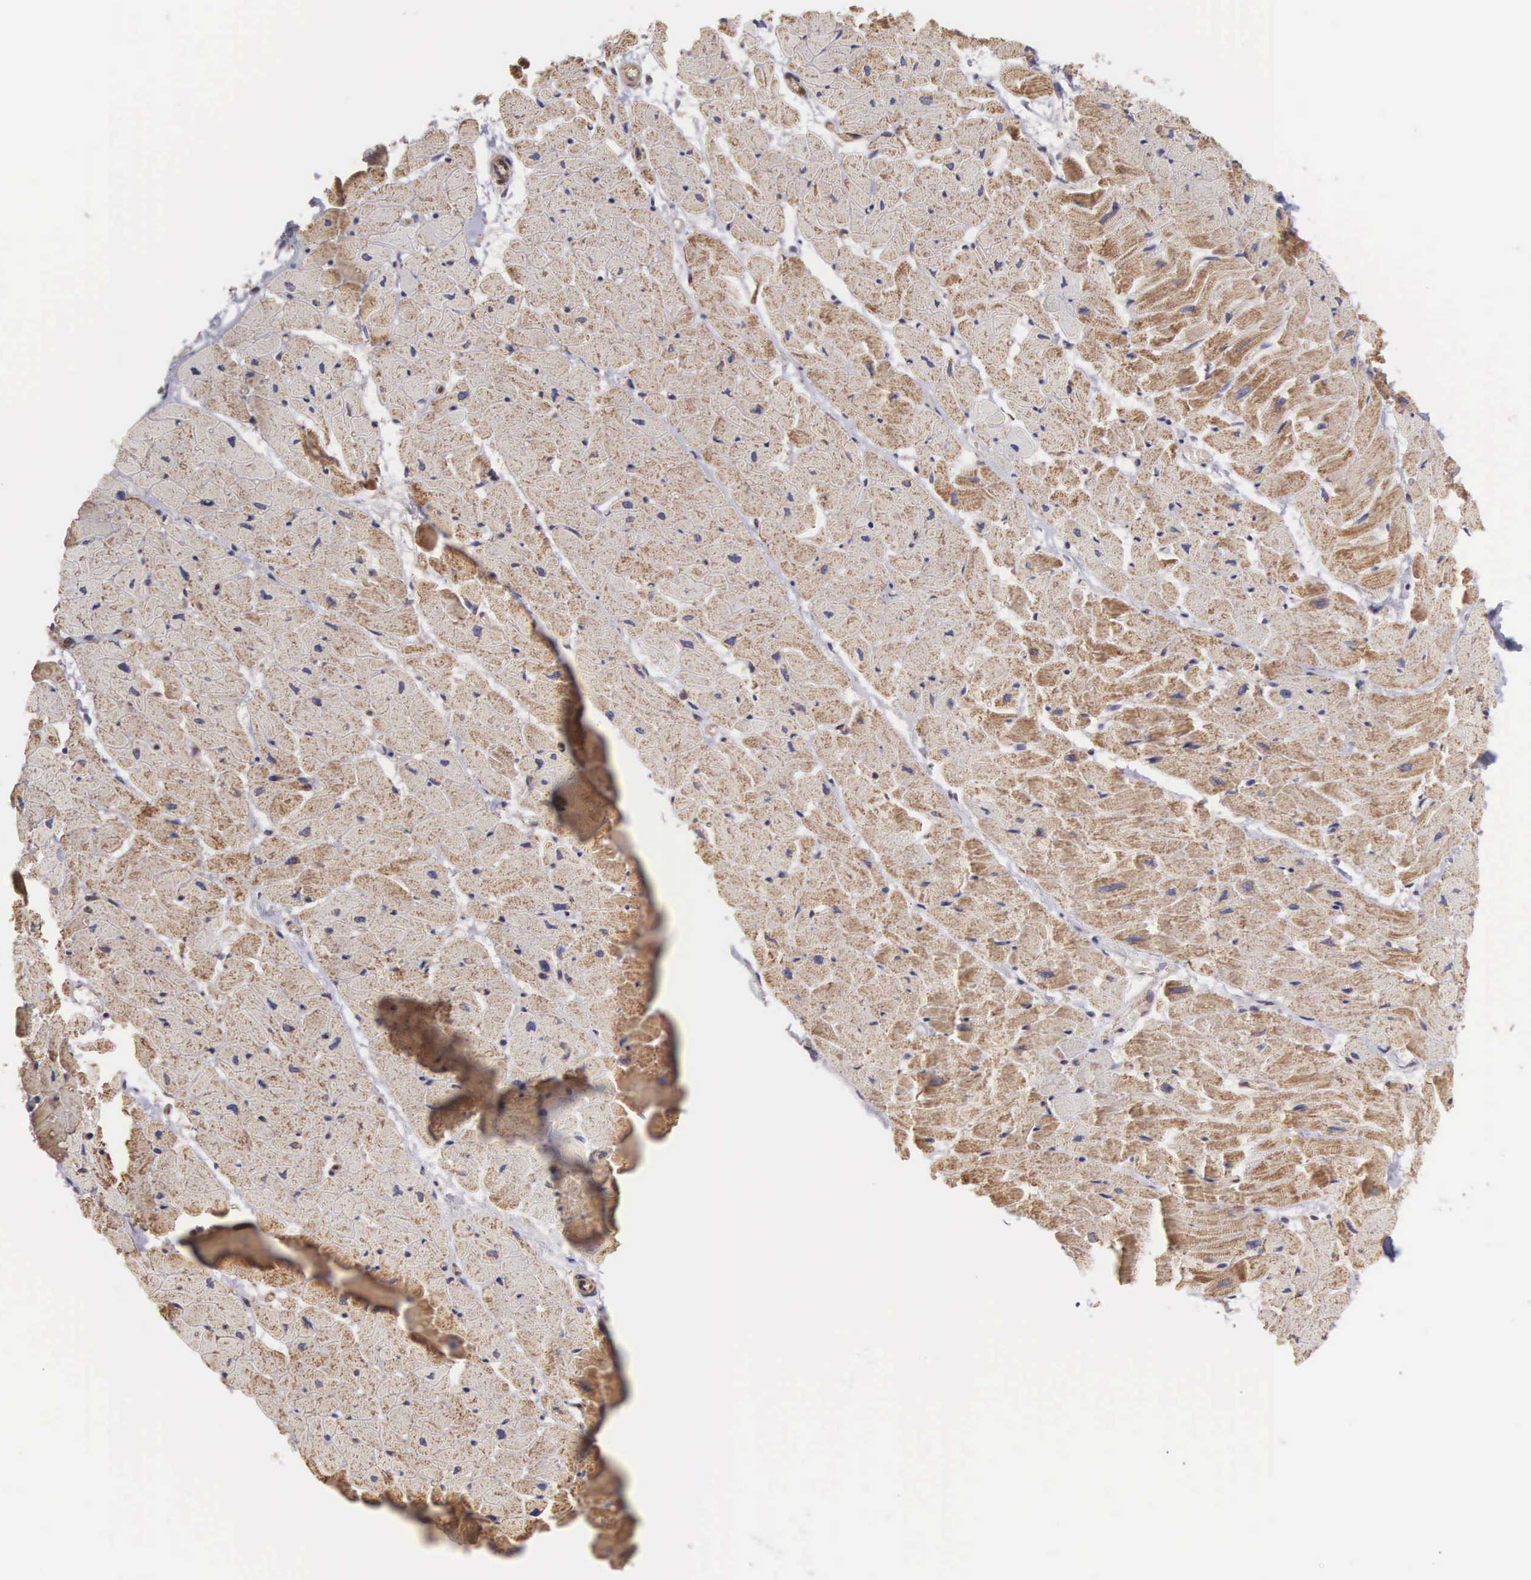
{"staining": {"intensity": "strong", "quantity": ">75%", "location": "cytoplasmic/membranous"}, "tissue": "heart muscle", "cell_type": "Cardiomyocytes", "image_type": "normal", "snomed": [{"axis": "morphology", "description": "Normal tissue, NOS"}, {"axis": "topography", "description": "Heart"}], "caption": "Protein analysis of unremarkable heart muscle displays strong cytoplasmic/membranous expression in approximately >75% of cardiomyocytes.", "gene": "DHRS1", "patient": {"sex": "female", "age": 19}}